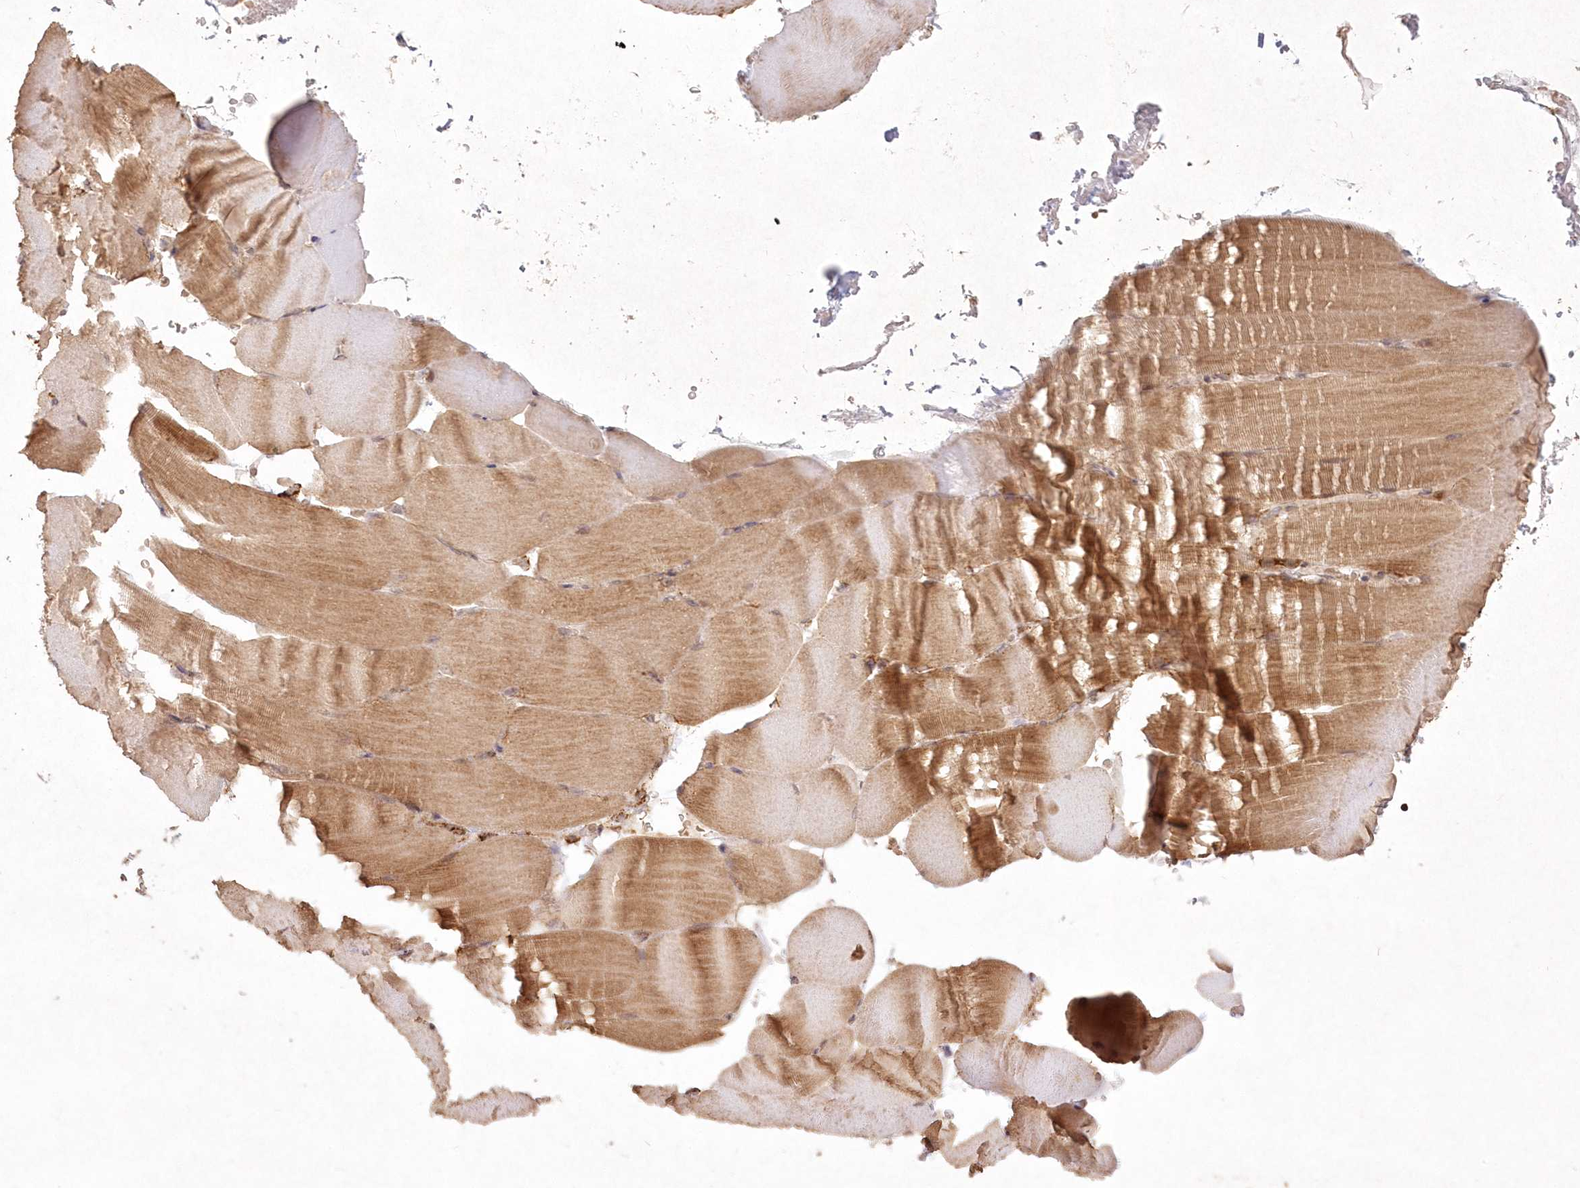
{"staining": {"intensity": "moderate", "quantity": "25%-75%", "location": "cytoplasmic/membranous"}, "tissue": "skeletal muscle", "cell_type": "Myocytes", "image_type": "normal", "snomed": [{"axis": "morphology", "description": "Normal tissue, NOS"}, {"axis": "topography", "description": "Skeletal muscle"}, {"axis": "topography", "description": "Parathyroid gland"}], "caption": "The immunohistochemical stain shows moderate cytoplasmic/membranous positivity in myocytes of unremarkable skeletal muscle.", "gene": "LRPPRC", "patient": {"sex": "female", "age": 37}}